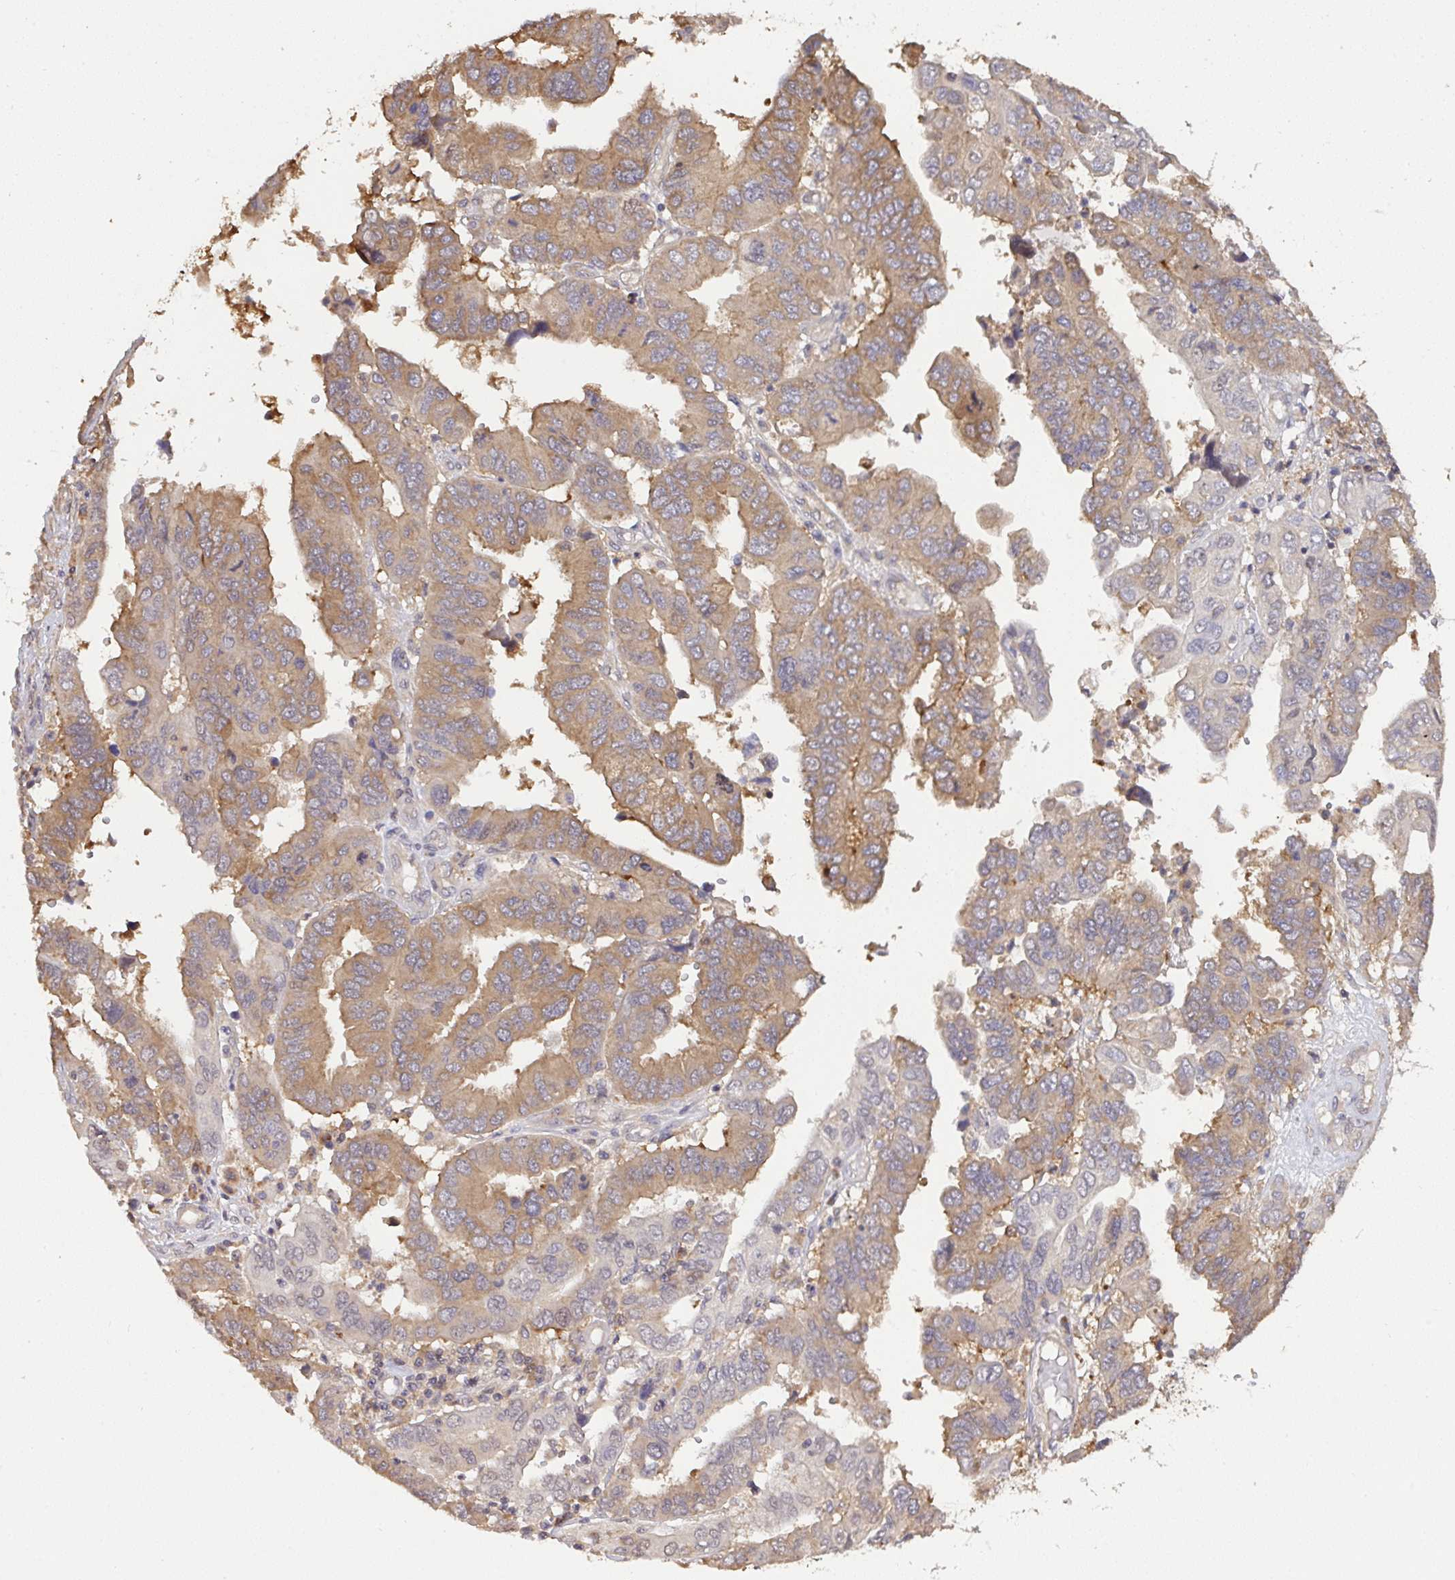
{"staining": {"intensity": "moderate", "quantity": "25%-75%", "location": "cytoplasmic/membranous"}, "tissue": "ovarian cancer", "cell_type": "Tumor cells", "image_type": "cancer", "snomed": [{"axis": "morphology", "description": "Cystadenocarcinoma, serous, NOS"}, {"axis": "topography", "description": "Ovary"}], "caption": "The photomicrograph reveals immunohistochemical staining of ovarian cancer (serous cystadenocarcinoma). There is moderate cytoplasmic/membranous staining is identified in approximately 25%-75% of tumor cells. Ihc stains the protein in brown and the nuclei are stained blue.", "gene": "C12orf57", "patient": {"sex": "female", "age": 79}}